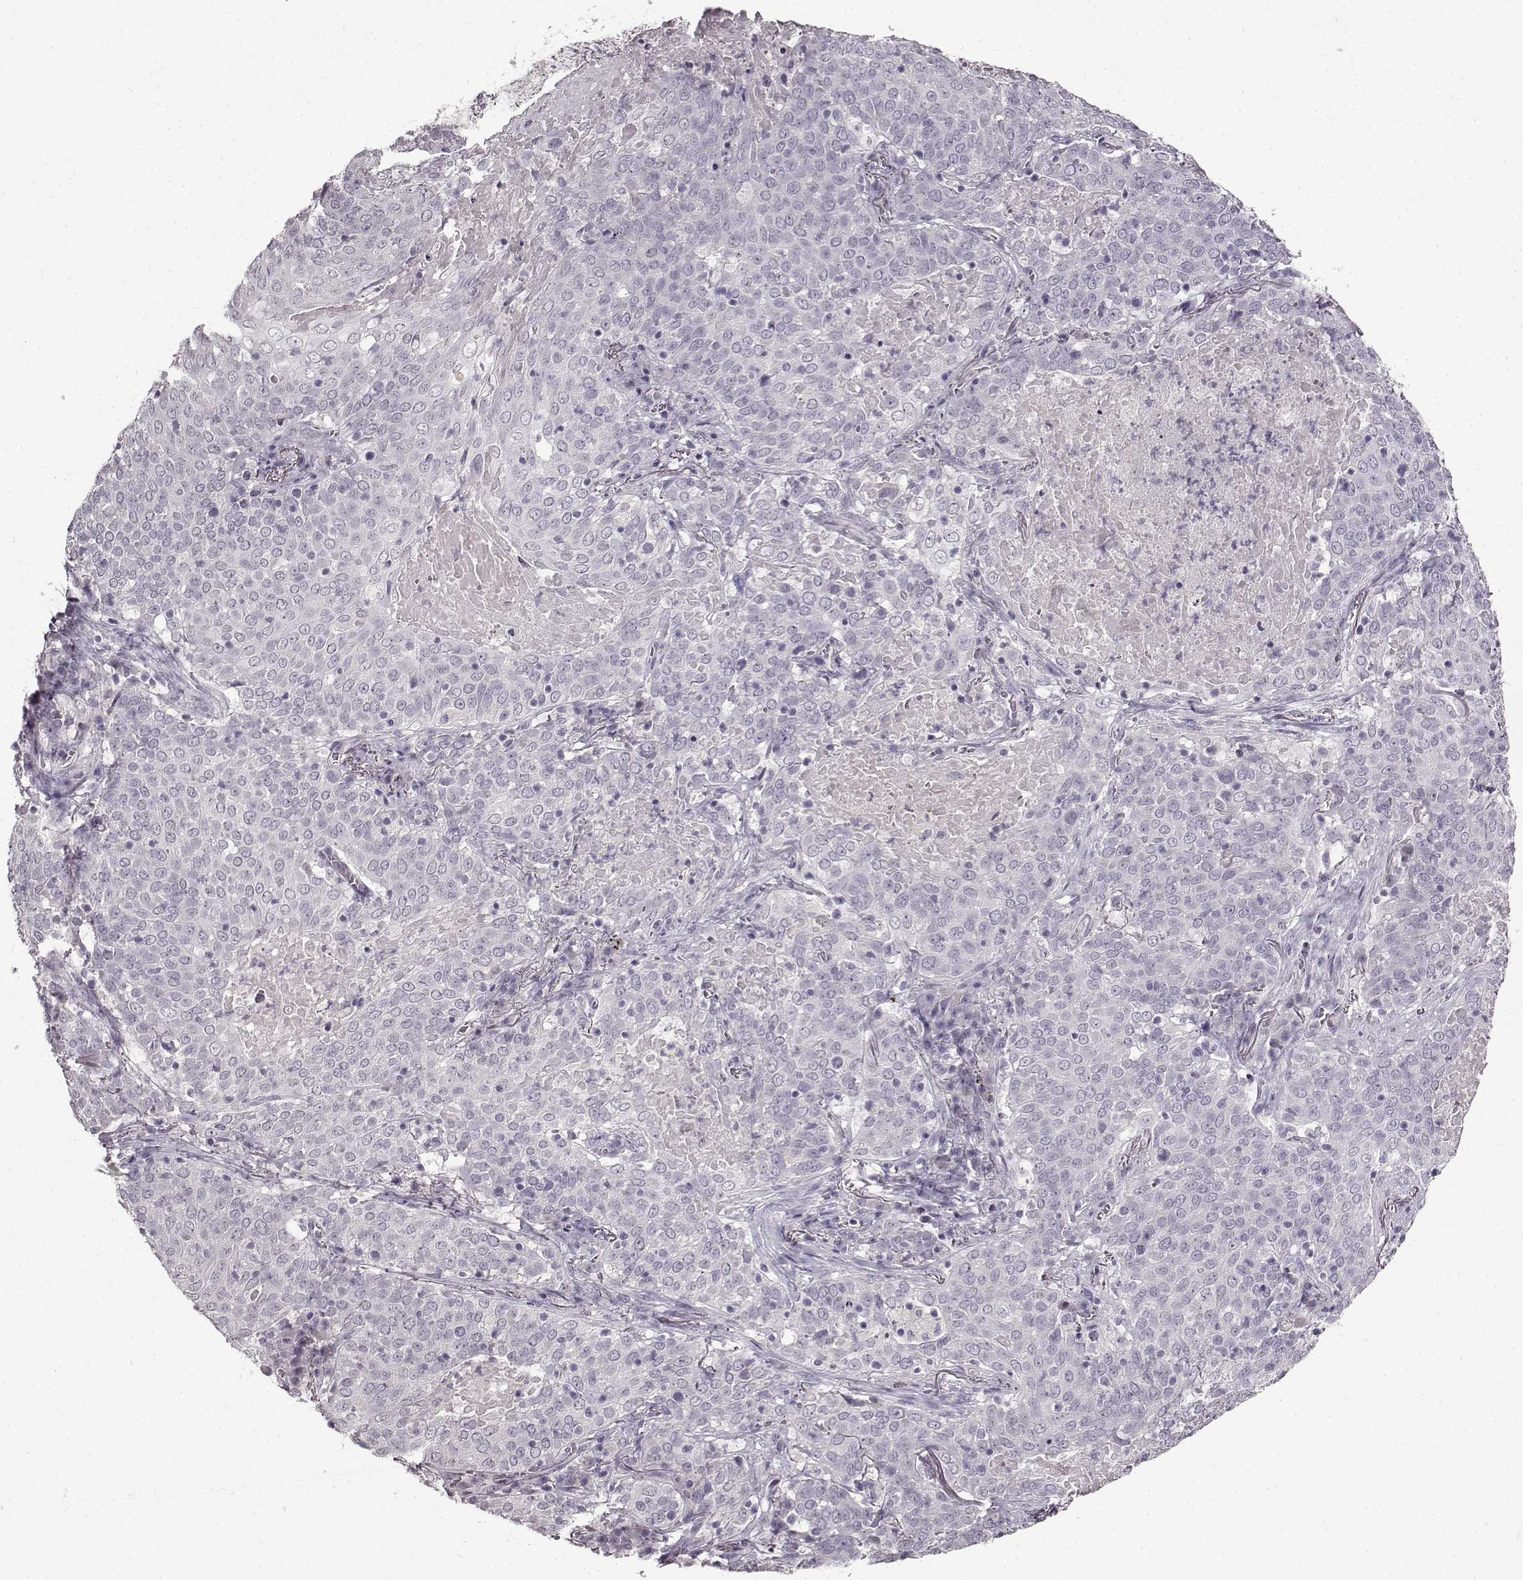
{"staining": {"intensity": "negative", "quantity": "none", "location": "none"}, "tissue": "lung cancer", "cell_type": "Tumor cells", "image_type": "cancer", "snomed": [{"axis": "morphology", "description": "Squamous cell carcinoma, NOS"}, {"axis": "topography", "description": "Lung"}], "caption": "Photomicrograph shows no protein positivity in tumor cells of lung cancer (squamous cell carcinoma) tissue. The staining is performed using DAB brown chromogen with nuclei counter-stained in using hematoxylin.", "gene": "FSHB", "patient": {"sex": "male", "age": 82}}